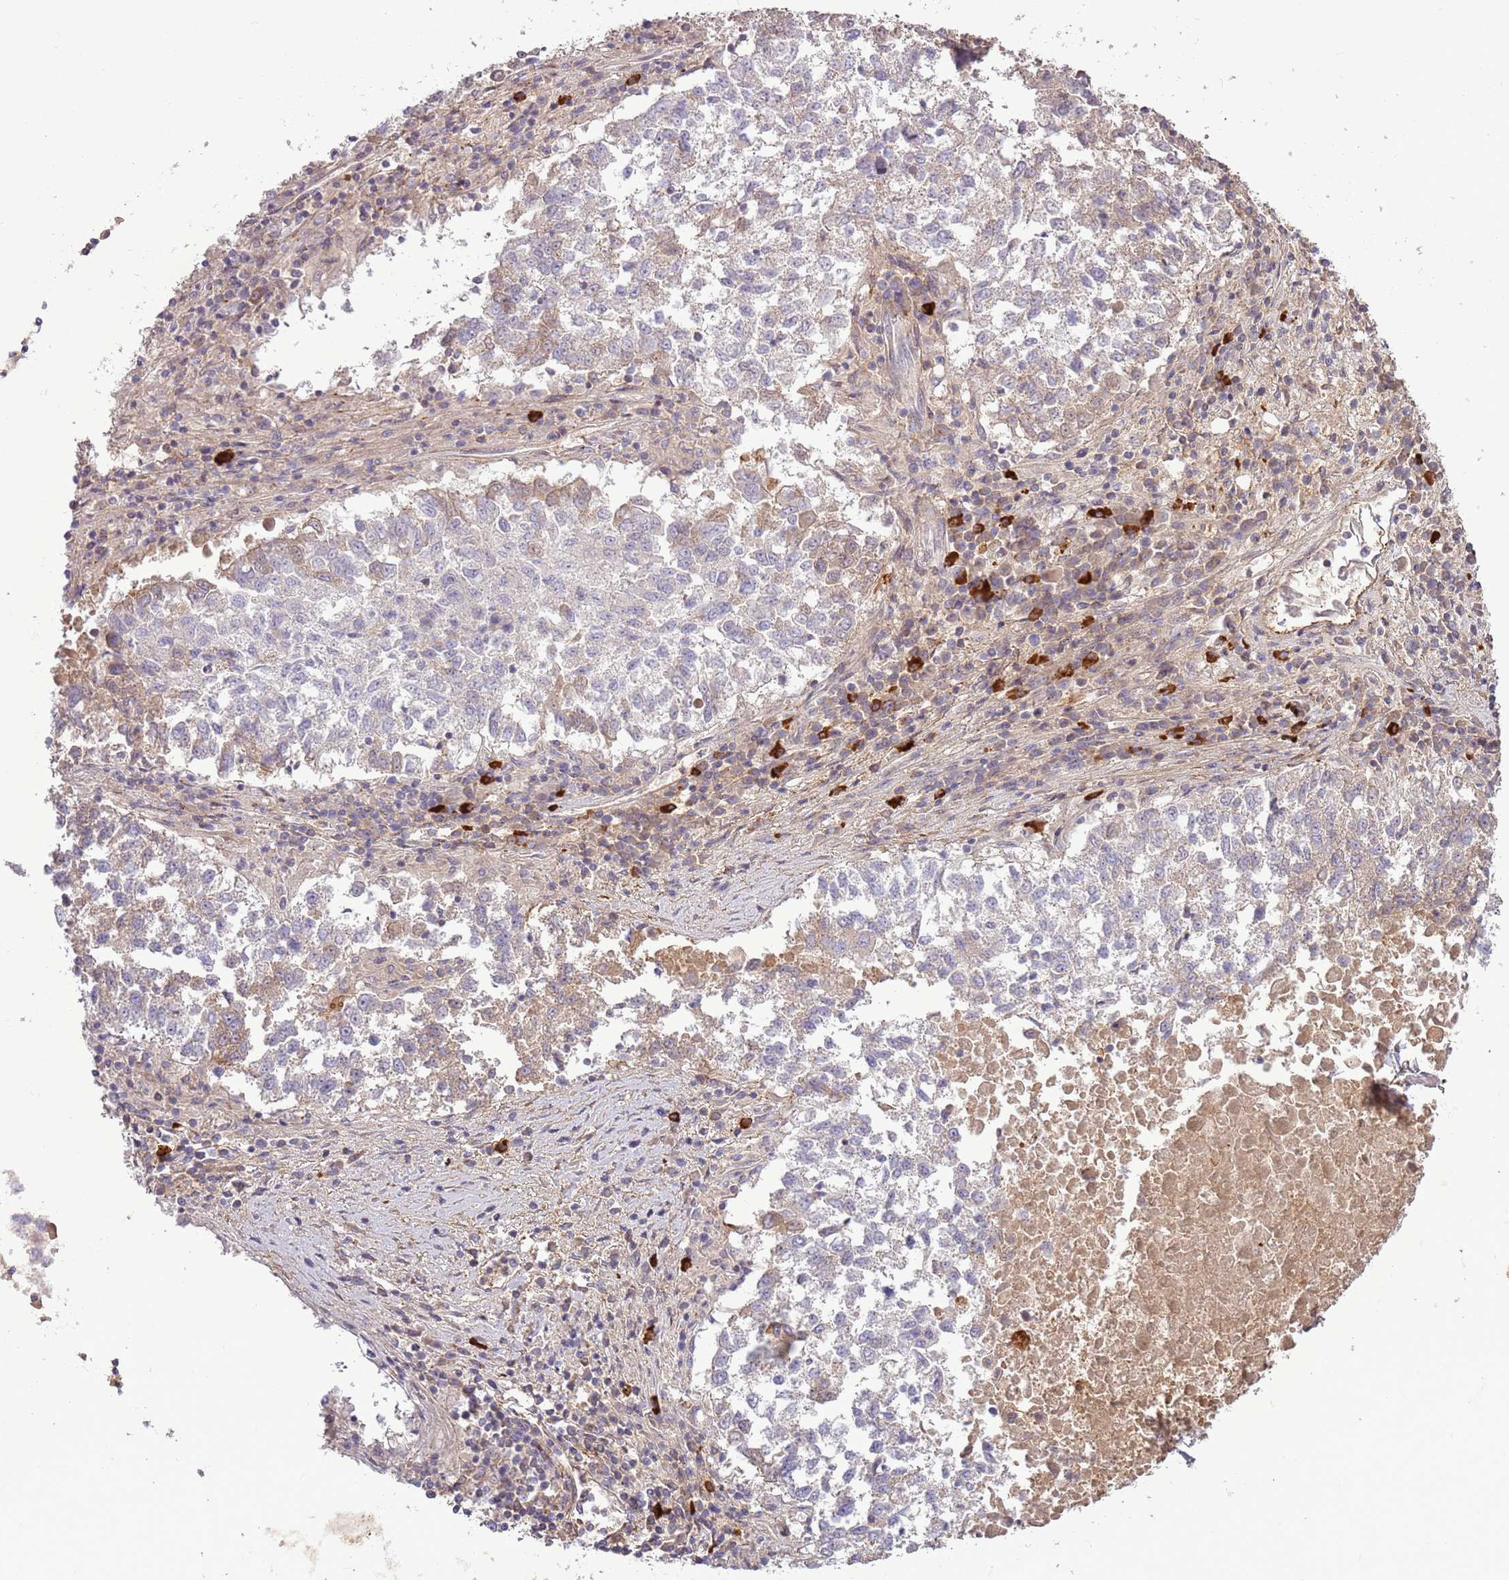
{"staining": {"intensity": "negative", "quantity": "none", "location": "none"}, "tissue": "lung cancer", "cell_type": "Tumor cells", "image_type": "cancer", "snomed": [{"axis": "morphology", "description": "Squamous cell carcinoma, NOS"}, {"axis": "topography", "description": "Lung"}], "caption": "IHC of human lung cancer reveals no expression in tumor cells.", "gene": "RNF128", "patient": {"sex": "male", "age": 73}}